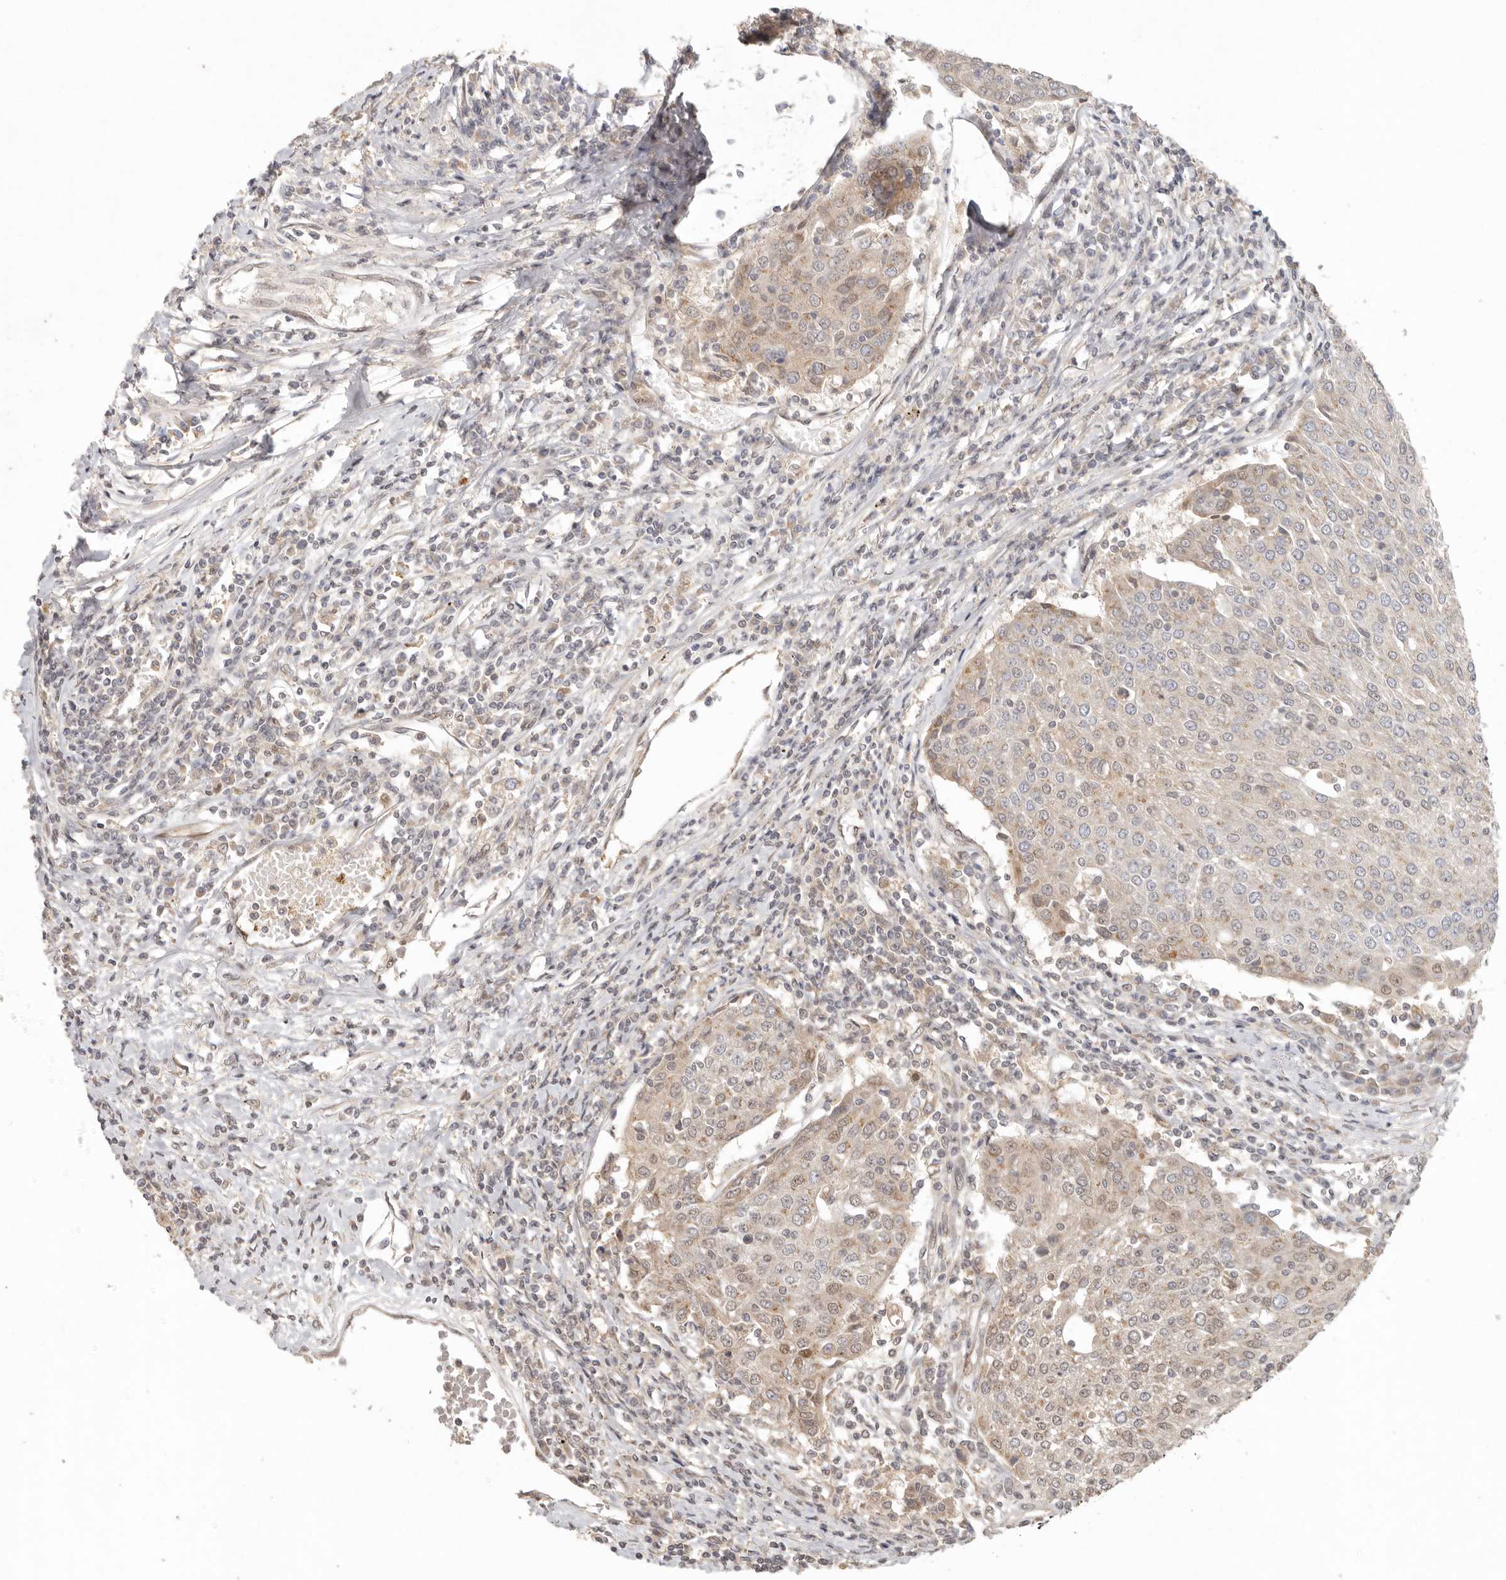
{"staining": {"intensity": "weak", "quantity": "25%-75%", "location": "cytoplasmic/membranous"}, "tissue": "urothelial cancer", "cell_type": "Tumor cells", "image_type": "cancer", "snomed": [{"axis": "morphology", "description": "Urothelial carcinoma, High grade"}, {"axis": "topography", "description": "Urinary bladder"}], "caption": "High-power microscopy captured an immunohistochemistry micrograph of urothelial cancer, revealing weak cytoplasmic/membranous positivity in approximately 25%-75% of tumor cells.", "gene": "LRRC75A", "patient": {"sex": "female", "age": 85}}